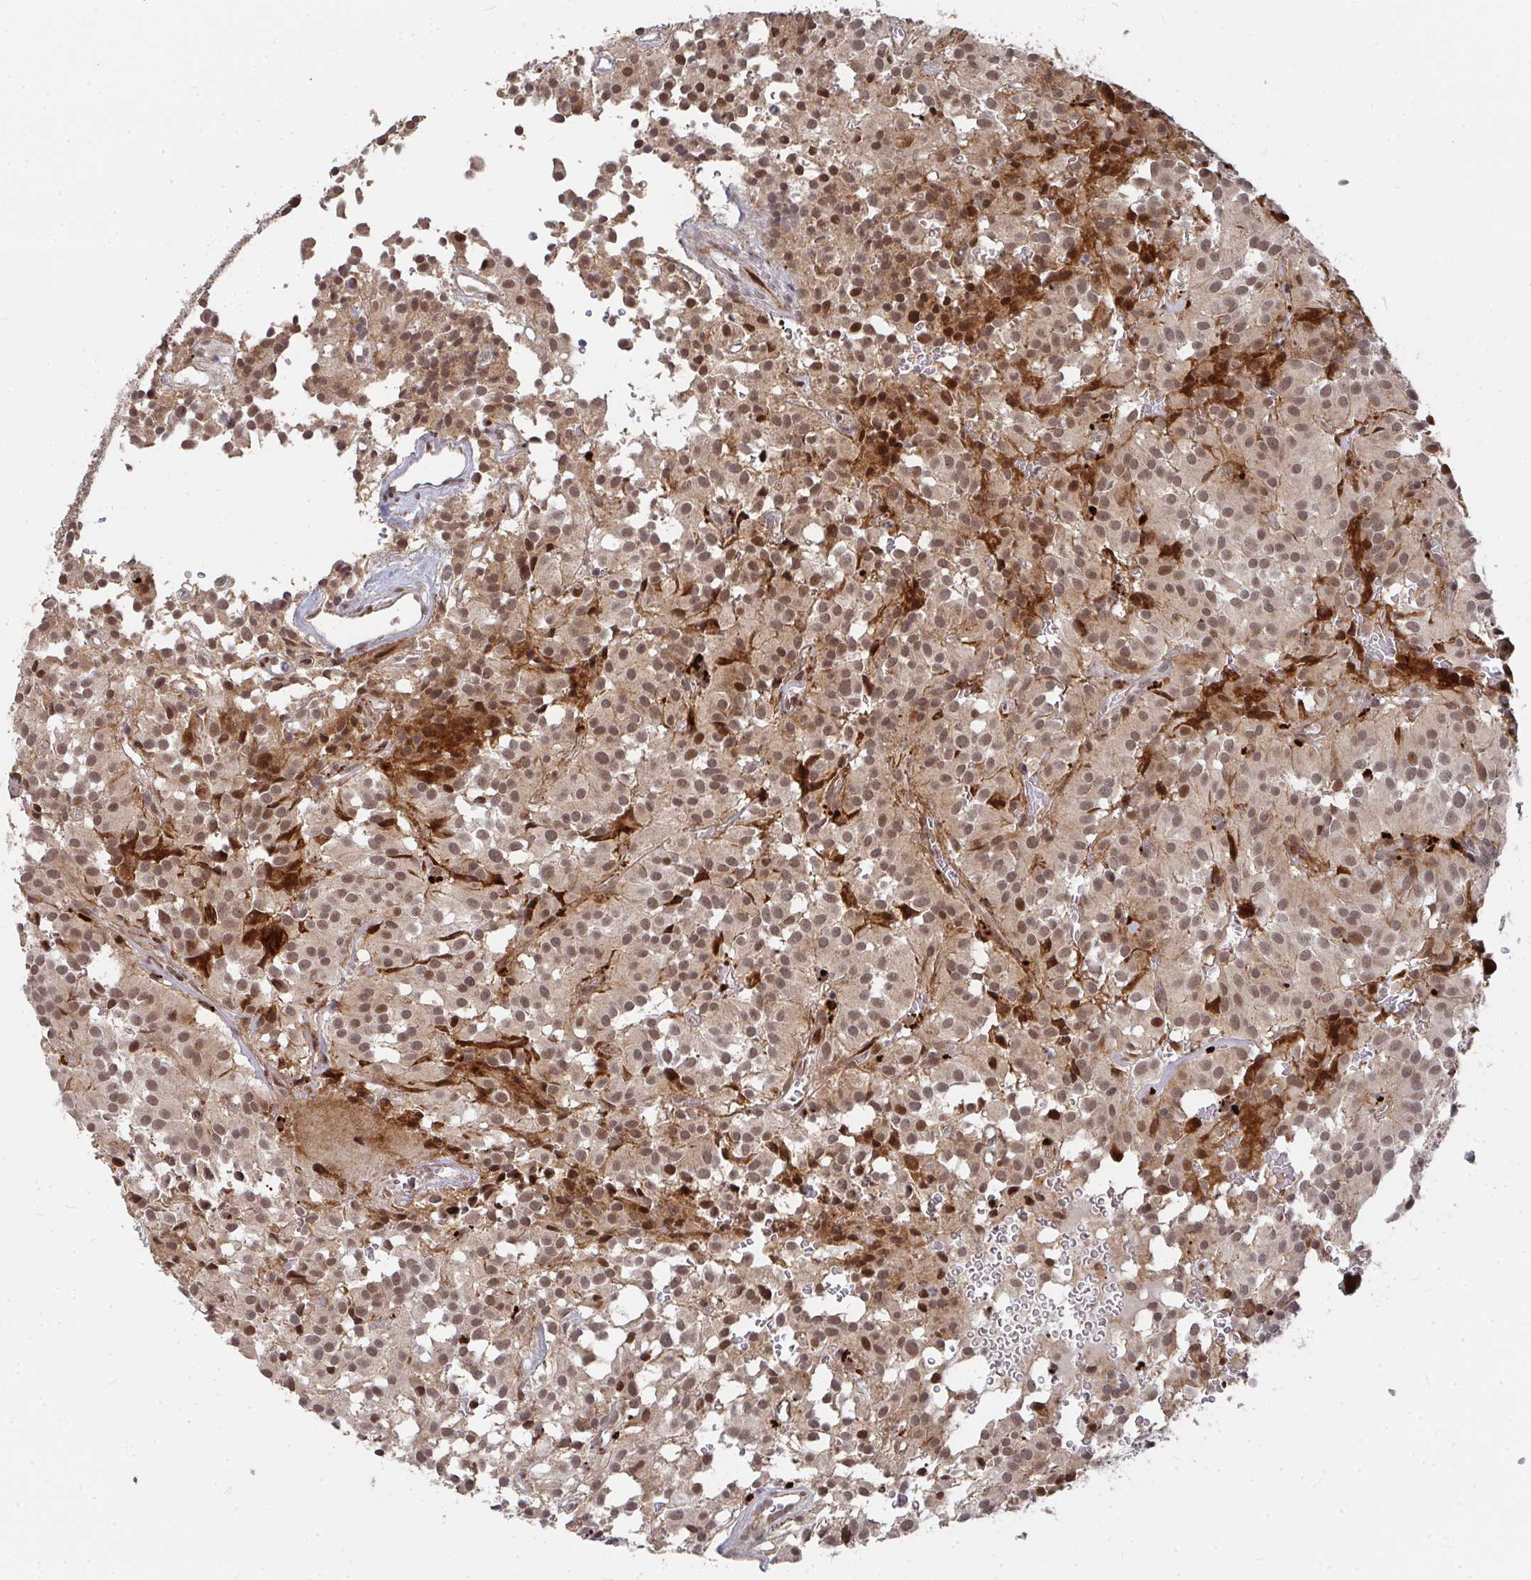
{"staining": {"intensity": "moderate", "quantity": ">75%", "location": "nuclear"}, "tissue": "glioma", "cell_type": "Tumor cells", "image_type": "cancer", "snomed": [{"axis": "morphology", "description": "Glioma, malignant, Low grade"}, {"axis": "topography", "description": "Brain"}], "caption": "IHC (DAB (3,3'-diaminobenzidine)) staining of glioma exhibits moderate nuclear protein positivity in approximately >75% of tumor cells.", "gene": "RBBP5", "patient": {"sex": "male", "age": 42}}